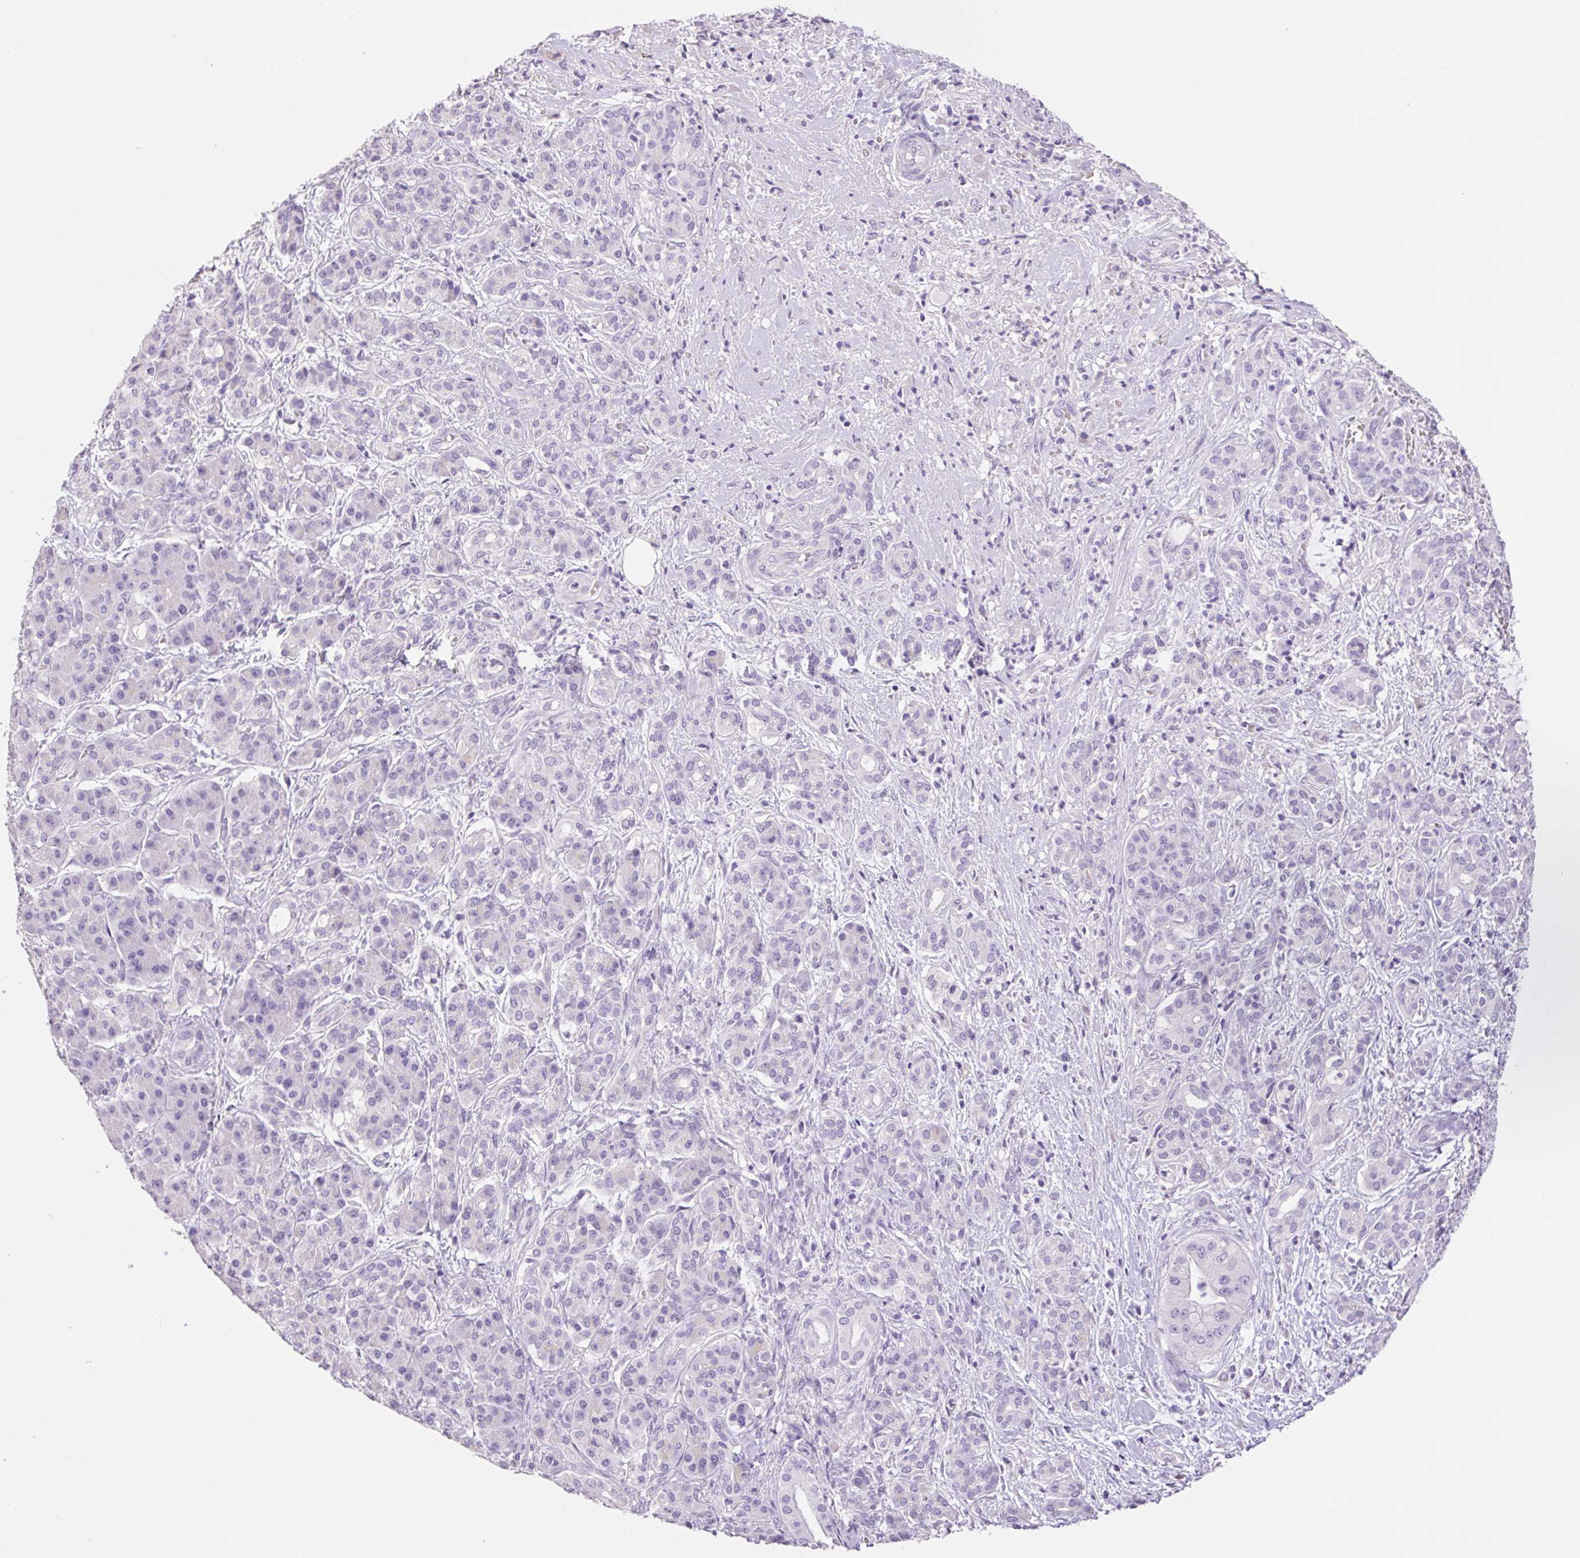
{"staining": {"intensity": "negative", "quantity": "none", "location": "none"}, "tissue": "pancreatic cancer", "cell_type": "Tumor cells", "image_type": "cancer", "snomed": [{"axis": "morphology", "description": "Adenocarcinoma, NOS"}, {"axis": "topography", "description": "Pancreas"}], "caption": "DAB (3,3'-diaminobenzidine) immunohistochemical staining of adenocarcinoma (pancreatic) reveals no significant positivity in tumor cells.", "gene": "HCRTR2", "patient": {"sex": "male", "age": 57}}